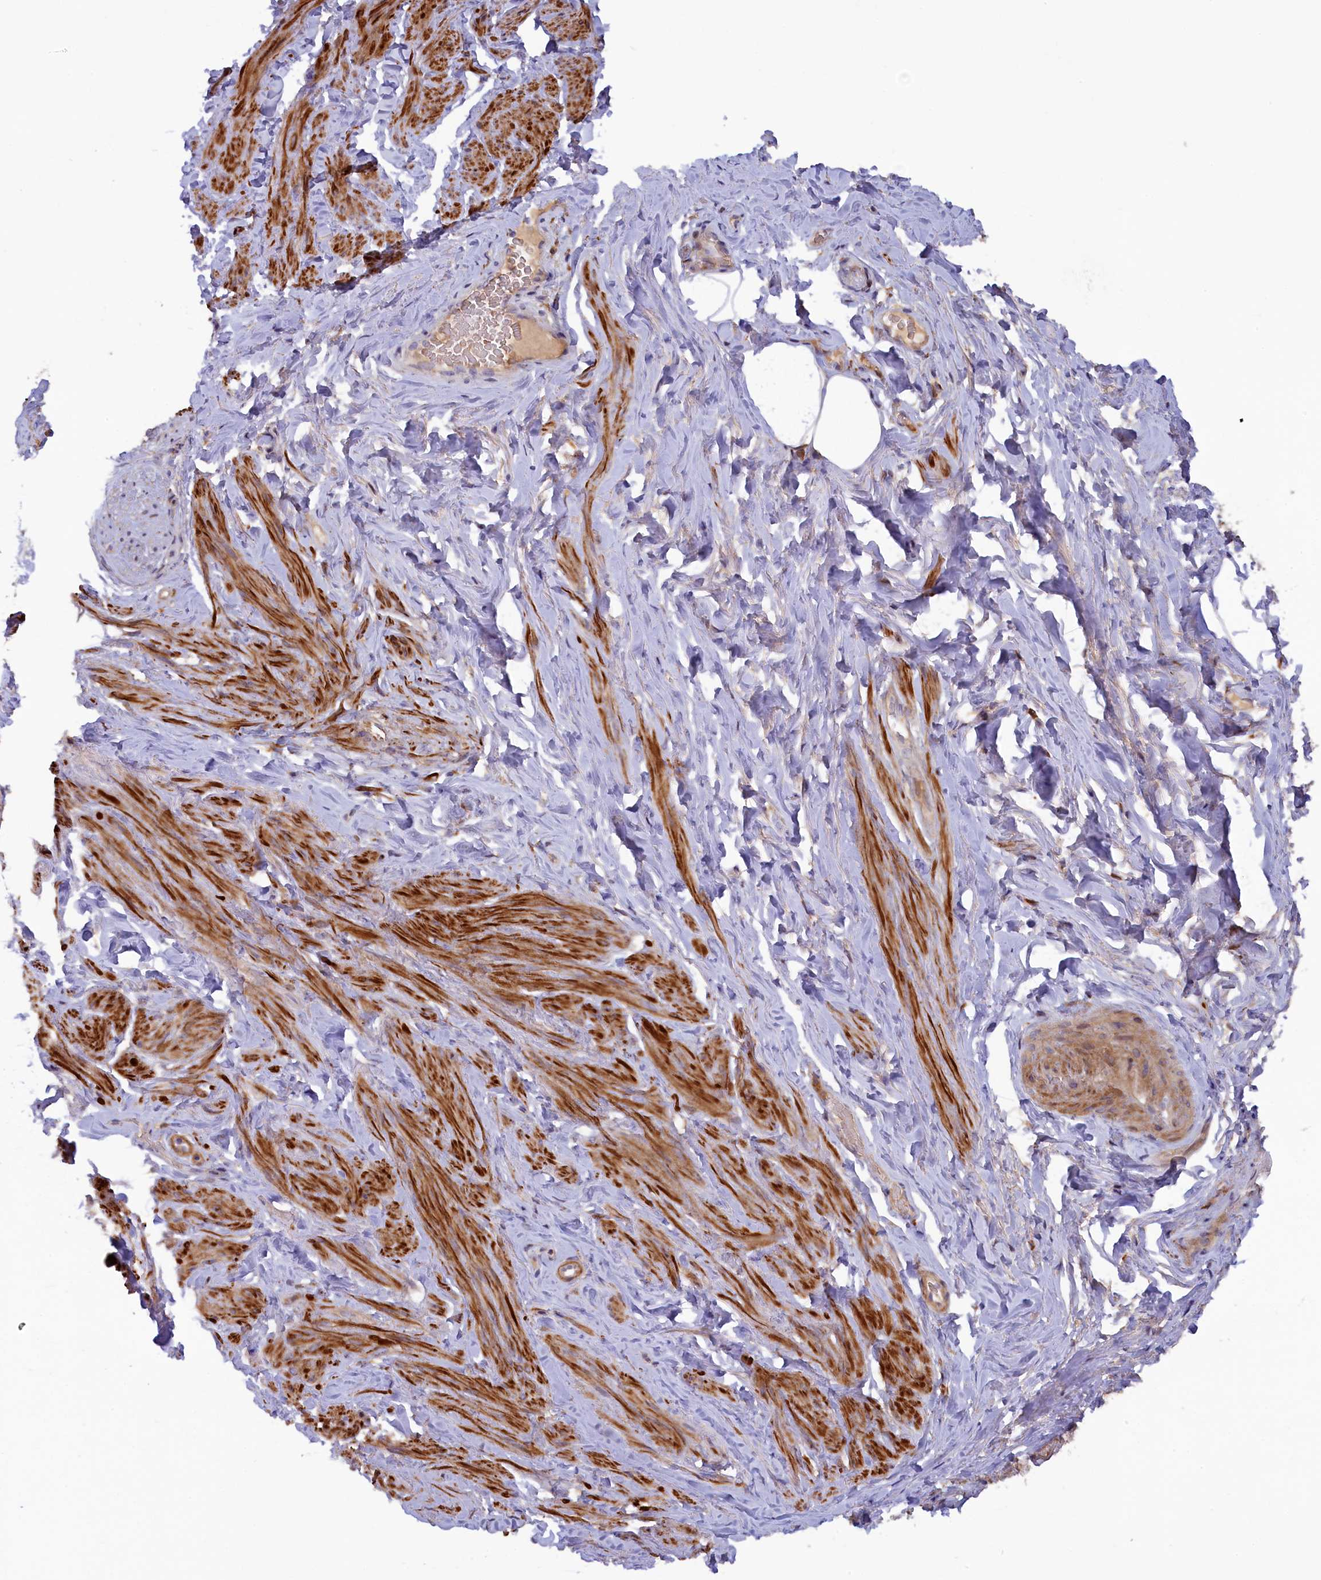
{"staining": {"intensity": "strong", "quantity": "<25%", "location": "cytoplasmic/membranous"}, "tissue": "smooth muscle", "cell_type": "Smooth muscle cells", "image_type": "normal", "snomed": [{"axis": "morphology", "description": "Normal tissue, NOS"}, {"axis": "topography", "description": "Smooth muscle"}, {"axis": "topography", "description": "Peripheral nerve tissue"}], "caption": "High-magnification brightfield microscopy of benign smooth muscle stained with DAB (brown) and counterstained with hematoxylin (blue). smooth muscle cells exhibit strong cytoplasmic/membranous expression is present in approximately<25% of cells.", "gene": "FERMT1", "patient": {"sex": "male", "age": 69}}